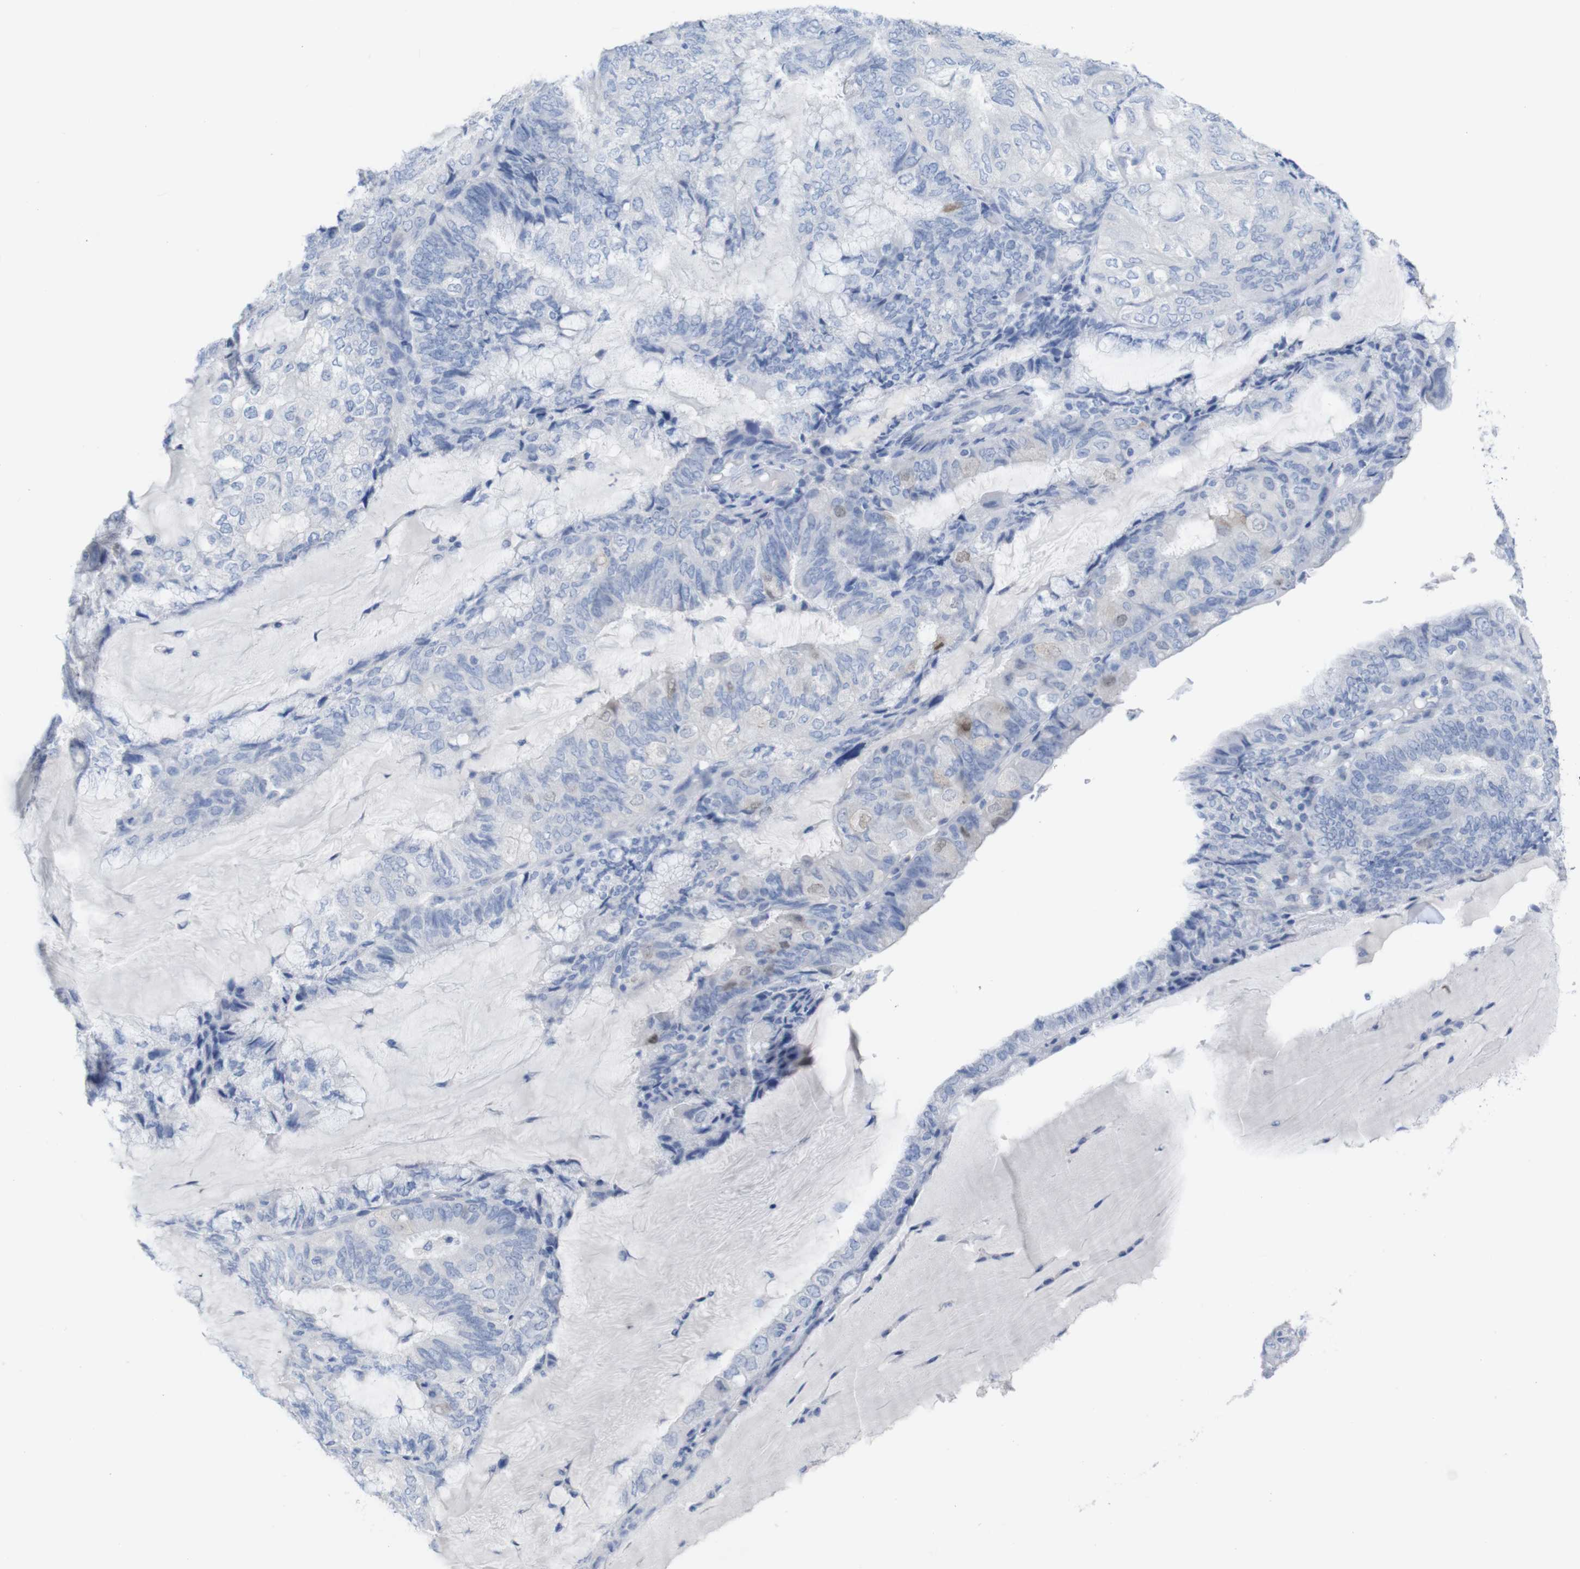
{"staining": {"intensity": "negative", "quantity": "none", "location": "none"}, "tissue": "endometrial cancer", "cell_type": "Tumor cells", "image_type": "cancer", "snomed": [{"axis": "morphology", "description": "Adenocarcinoma, NOS"}, {"axis": "topography", "description": "Endometrium"}], "caption": "Histopathology image shows no protein expression in tumor cells of adenocarcinoma (endometrial) tissue.", "gene": "PNMA1", "patient": {"sex": "female", "age": 81}}